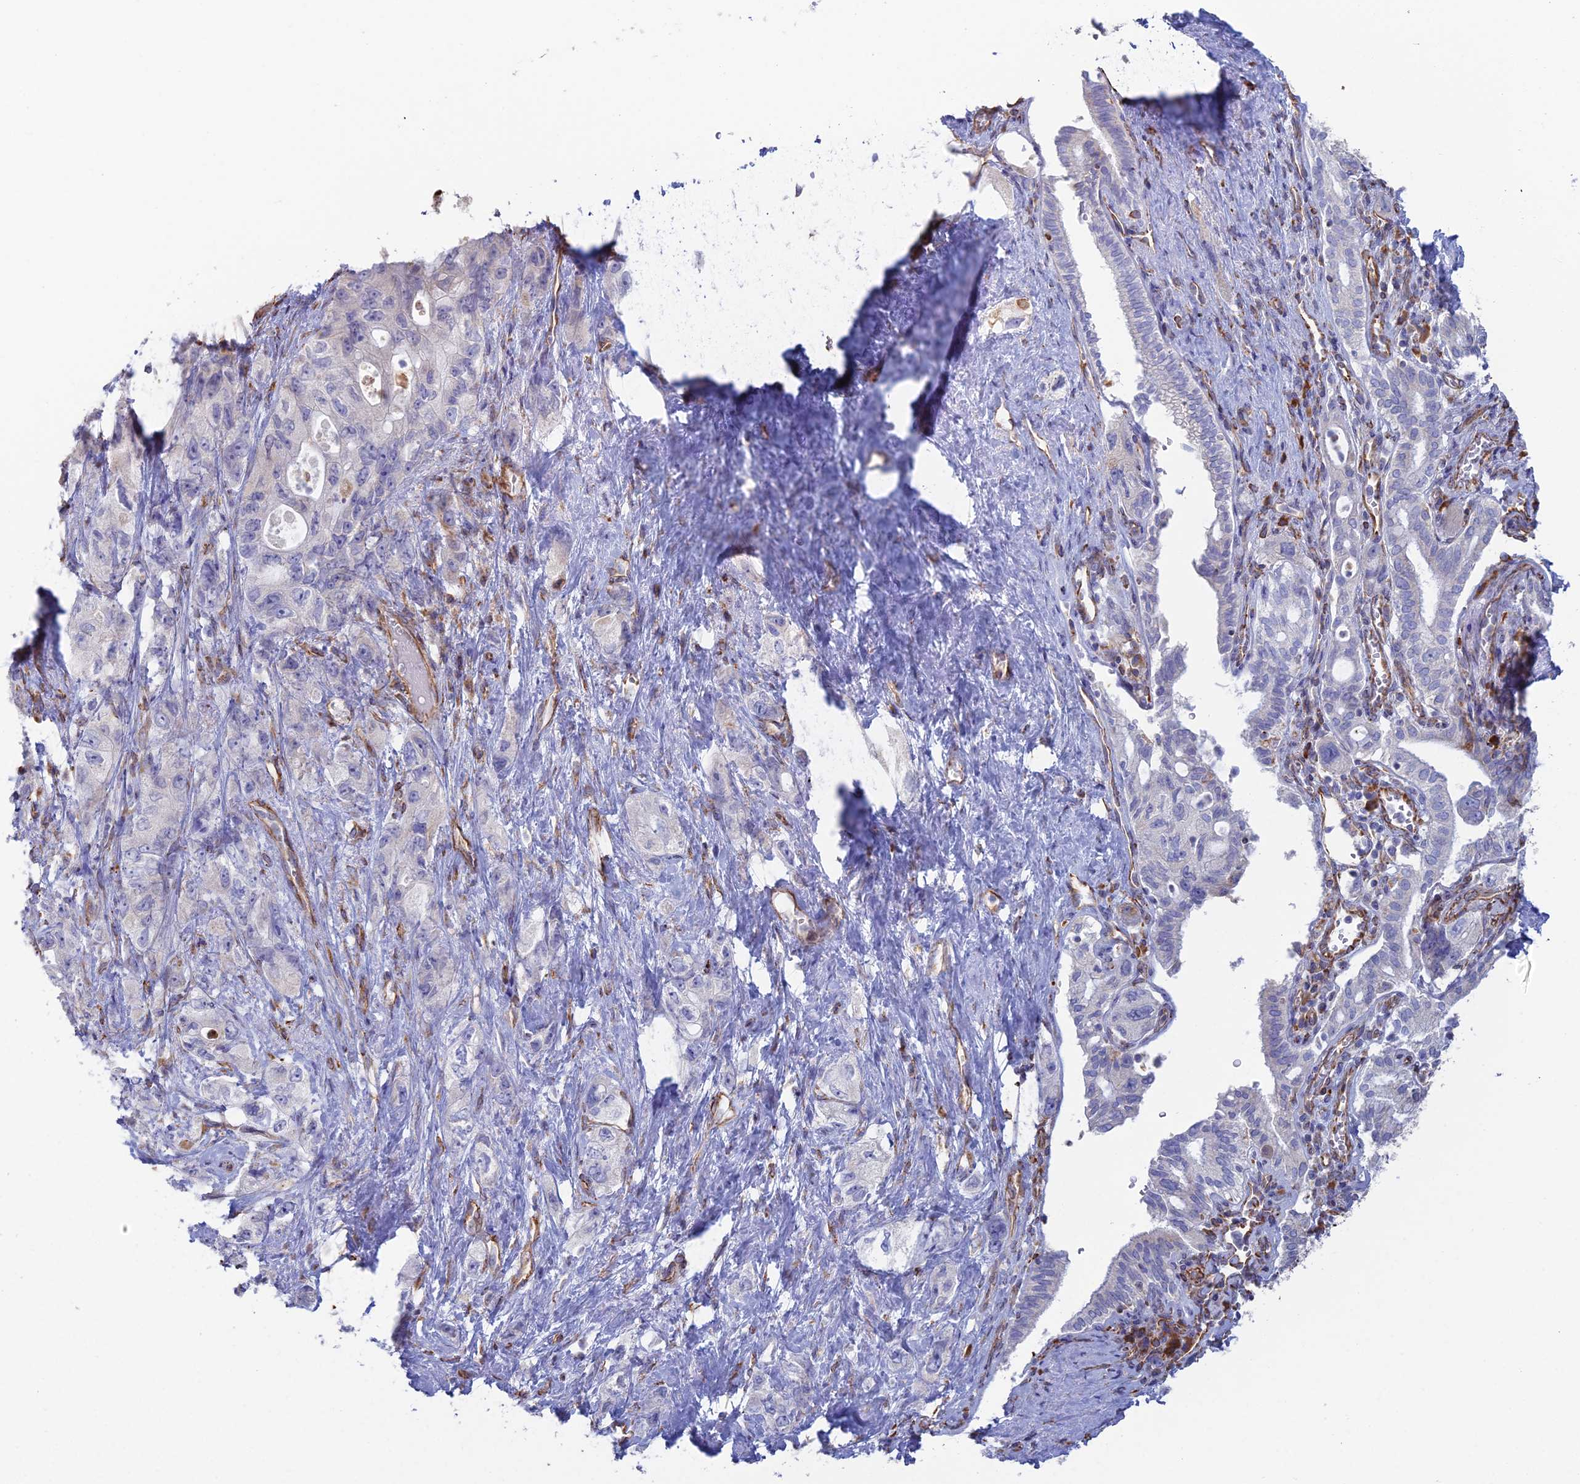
{"staining": {"intensity": "negative", "quantity": "none", "location": "none"}, "tissue": "pancreatic cancer", "cell_type": "Tumor cells", "image_type": "cancer", "snomed": [{"axis": "morphology", "description": "Adenocarcinoma, NOS"}, {"axis": "topography", "description": "Pancreas"}], "caption": "Tumor cells show no significant protein staining in adenocarcinoma (pancreatic).", "gene": "CLVS2", "patient": {"sex": "female", "age": 73}}